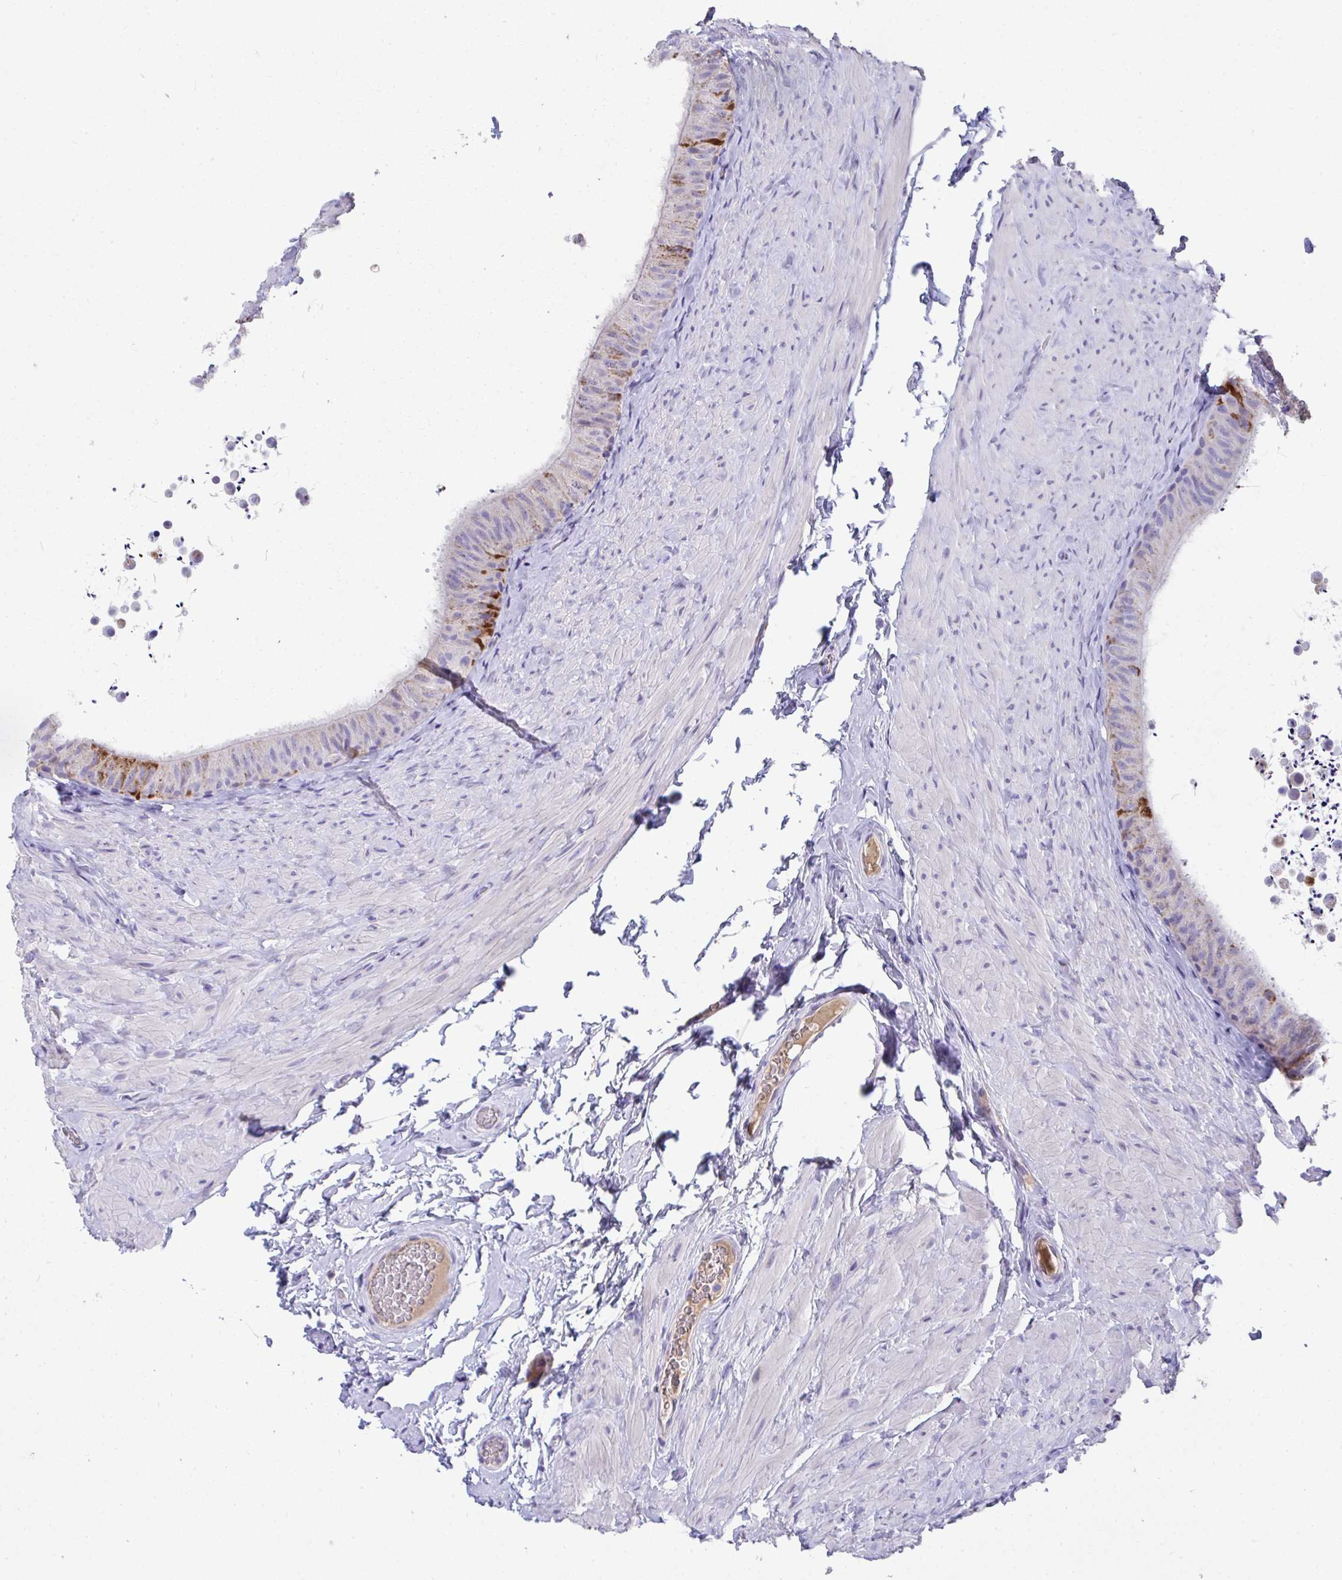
{"staining": {"intensity": "strong", "quantity": "<25%", "location": "cytoplasmic/membranous"}, "tissue": "epididymis", "cell_type": "Glandular cells", "image_type": "normal", "snomed": [{"axis": "morphology", "description": "Normal tissue, NOS"}, {"axis": "topography", "description": "Epididymis, spermatic cord, NOS"}, {"axis": "topography", "description": "Epididymis"}], "caption": "This histopathology image displays immunohistochemistry staining of unremarkable epididymis, with medium strong cytoplasmic/membranous staining in approximately <25% of glandular cells.", "gene": "COA5", "patient": {"sex": "male", "age": 31}}